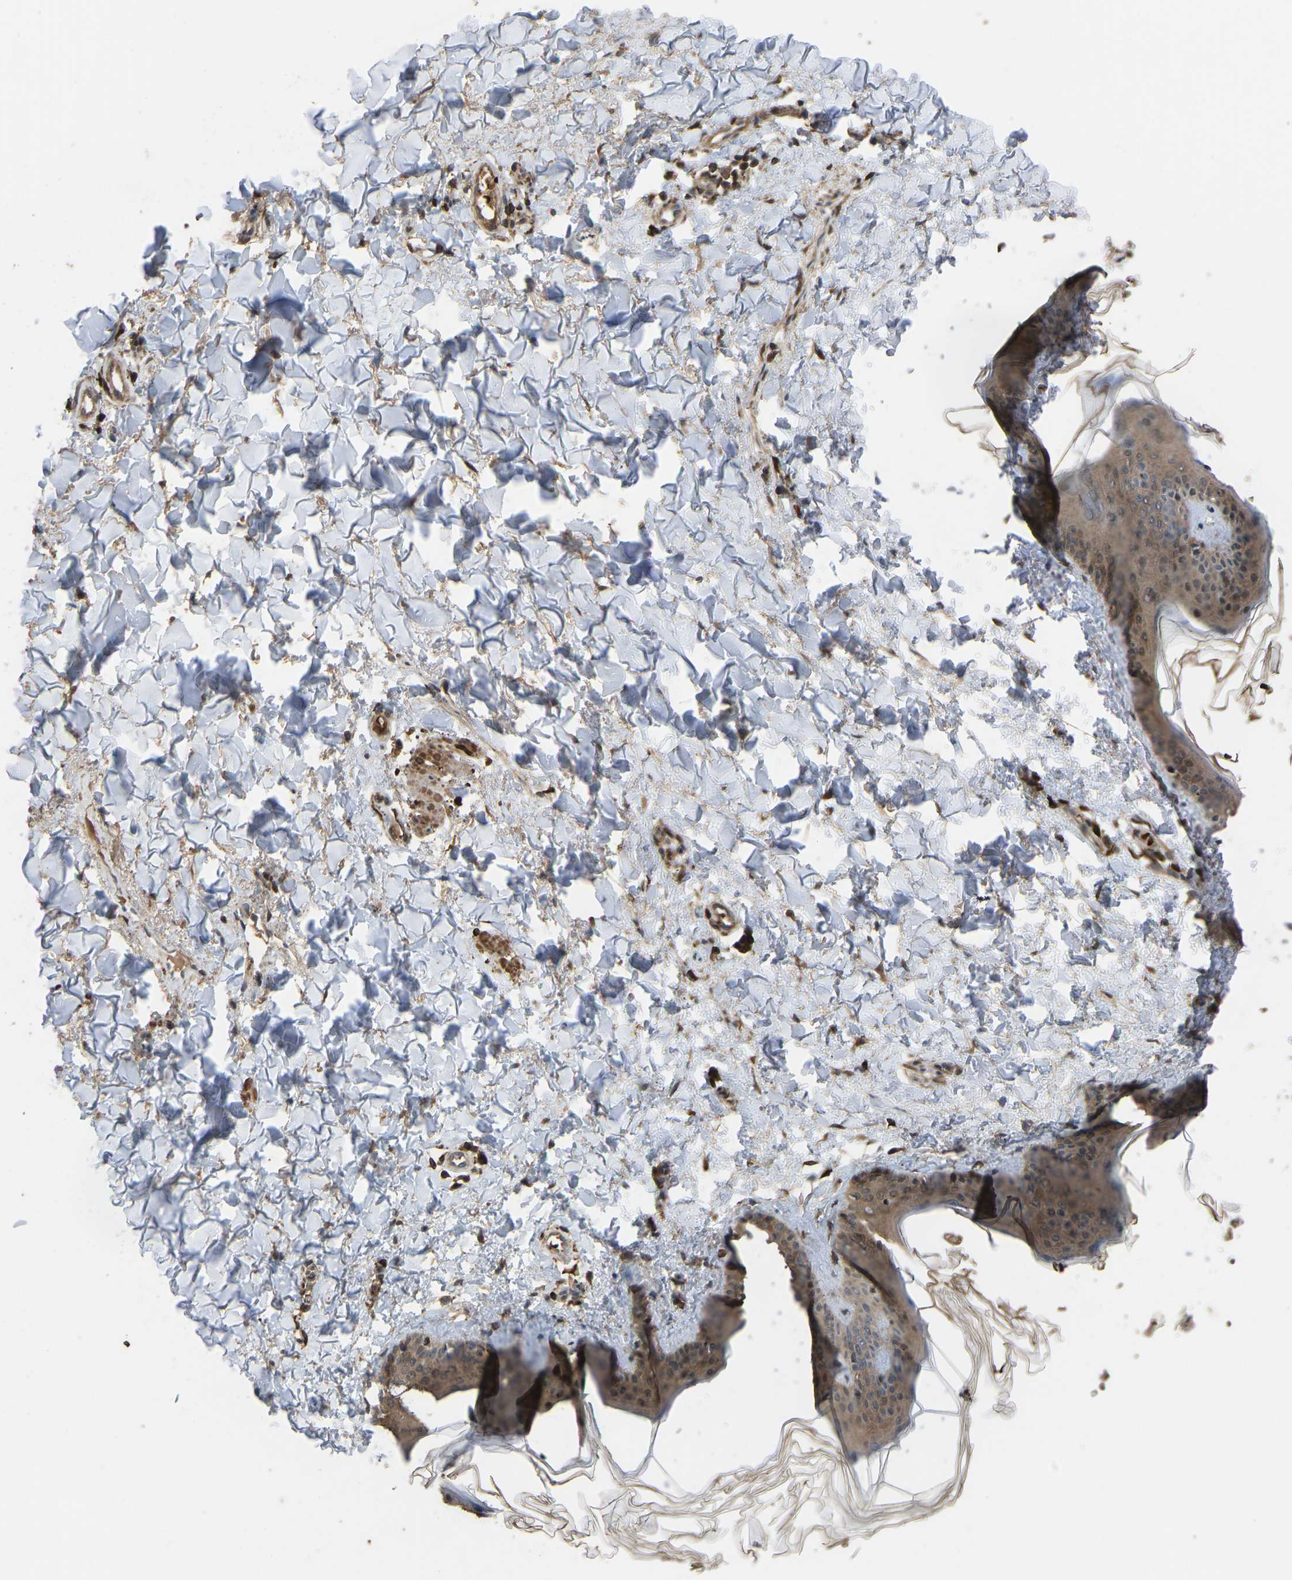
{"staining": {"intensity": "strong", "quantity": ">75%", "location": "cytoplasmic/membranous"}, "tissue": "skin", "cell_type": "Fibroblasts", "image_type": "normal", "snomed": [{"axis": "morphology", "description": "Normal tissue, NOS"}, {"axis": "topography", "description": "Skin"}], "caption": "High-magnification brightfield microscopy of normal skin stained with DAB (3,3'-diaminobenzidine) (brown) and counterstained with hematoxylin (blue). fibroblasts exhibit strong cytoplasmic/membranous positivity is seen in about>75% of cells. The staining is performed using DAB brown chromogen to label protein expression. The nuclei are counter-stained blue using hematoxylin.", "gene": "CYP7B1", "patient": {"sex": "female", "age": 17}}